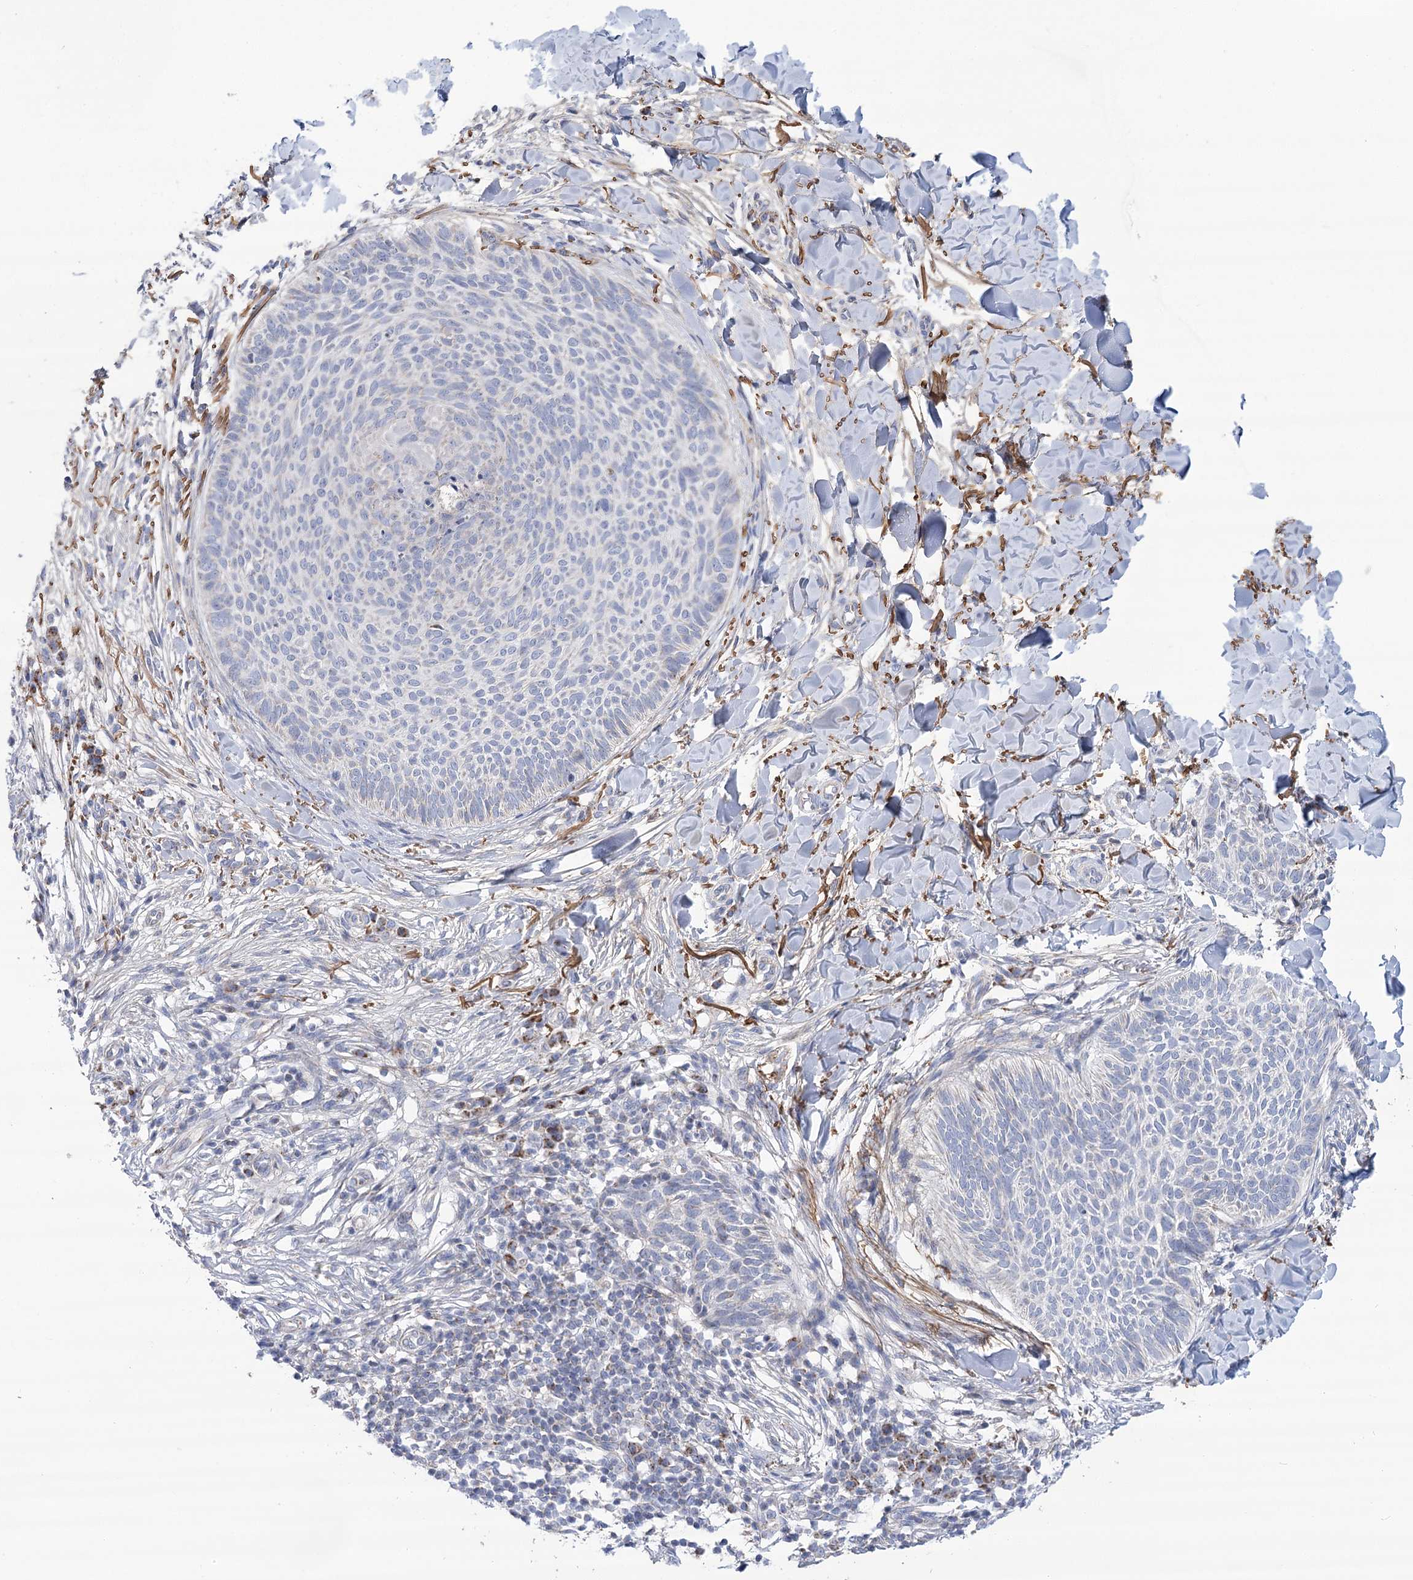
{"staining": {"intensity": "negative", "quantity": "none", "location": "none"}, "tissue": "skin cancer", "cell_type": "Tumor cells", "image_type": "cancer", "snomed": [{"axis": "morphology", "description": "Normal tissue, NOS"}, {"axis": "morphology", "description": "Basal cell carcinoma"}, {"axis": "topography", "description": "Skin"}], "caption": "The photomicrograph demonstrates no staining of tumor cells in skin basal cell carcinoma. (DAB (3,3'-diaminobenzidine) IHC, high magnification).", "gene": "SNX7", "patient": {"sex": "male", "age": 50}}